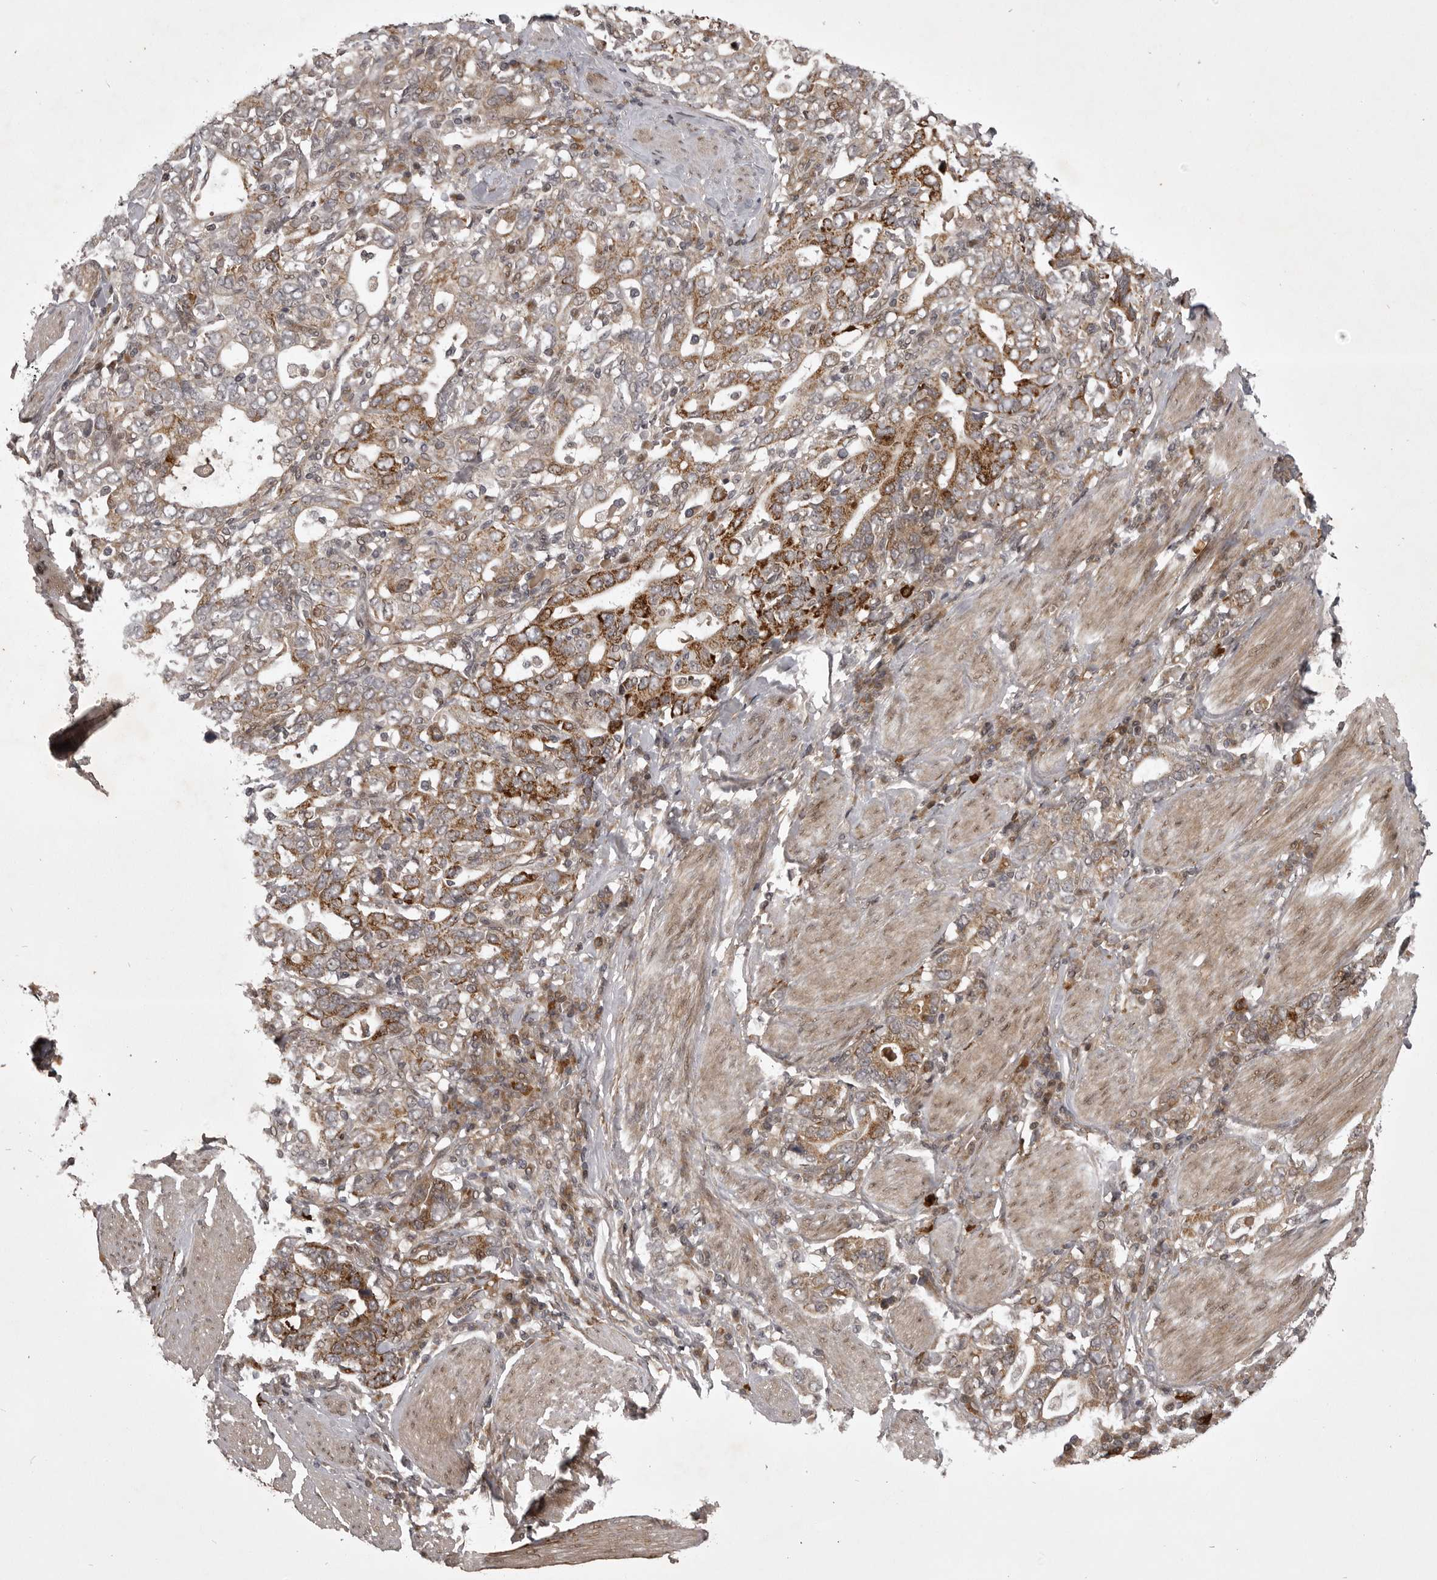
{"staining": {"intensity": "moderate", "quantity": "25%-75%", "location": "cytoplasmic/membranous"}, "tissue": "stomach cancer", "cell_type": "Tumor cells", "image_type": "cancer", "snomed": [{"axis": "morphology", "description": "Adenocarcinoma, NOS"}, {"axis": "topography", "description": "Stomach, upper"}], "caption": "A brown stain shows moderate cytoplasmic/membranous positivity of a protein in stomach cancer tumor cells.", "gene": "SNX16", "patient": {"sex": "male", "age": 62}}